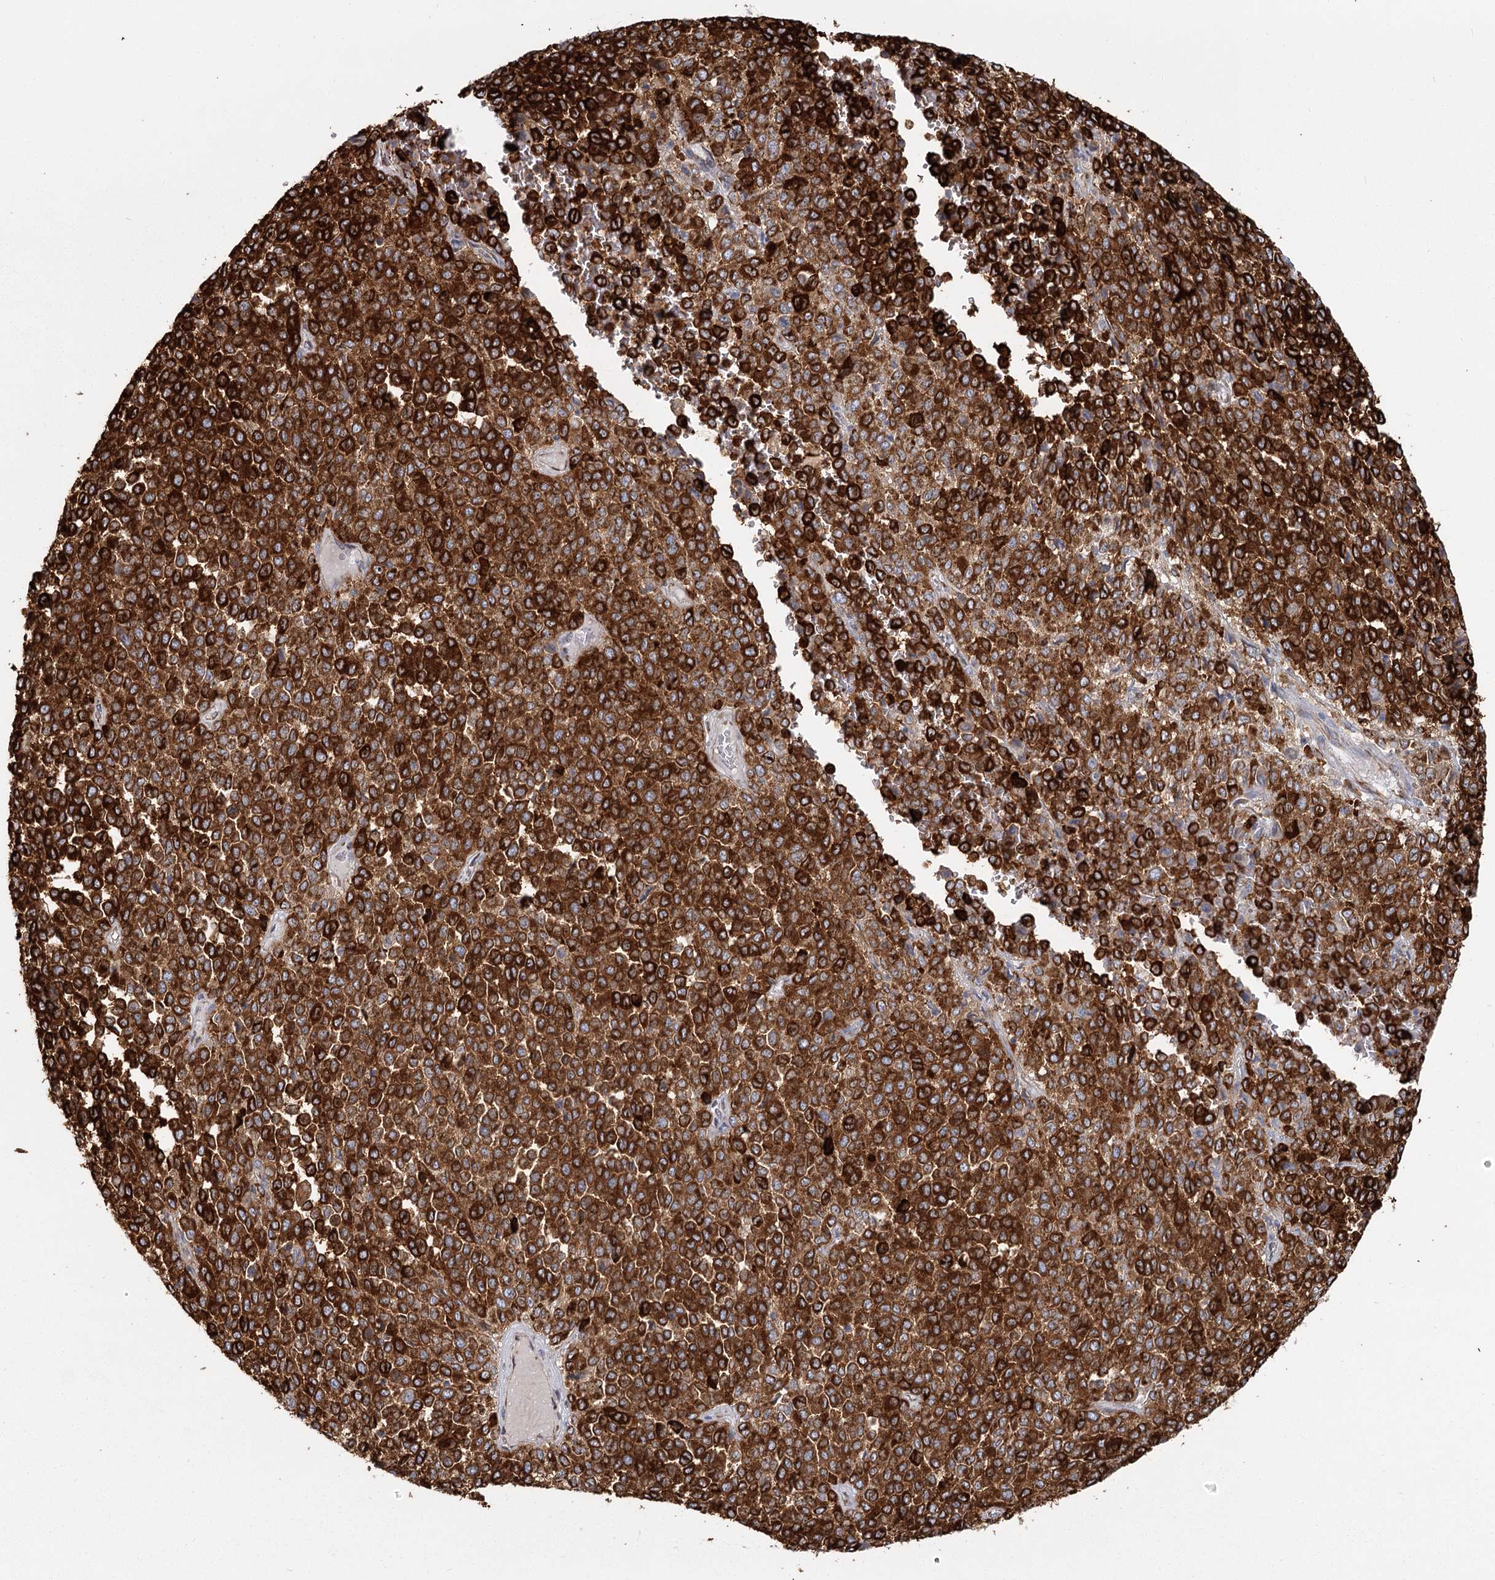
{"staining": {"intensity": "strong", "quantity": ">75%", "location": "cytoplasmic/membranous"}, "tissue": "melanoma", "cell_type": "Tumor cells", "image_type": "cancer", "snomed": [{"axis": "morphology", "description": "Malignant melanoma, Metastatic site"}, {"axis": "topography", "description": "Pancreas"}], "caption": "Brown immunohistochemical staining in melanoma displays strong cytoplasmic/membranous expression in approximately >75% of tumor cells.", "gene": "HARS2", "patient": {"sex": "female", "age": 30}}